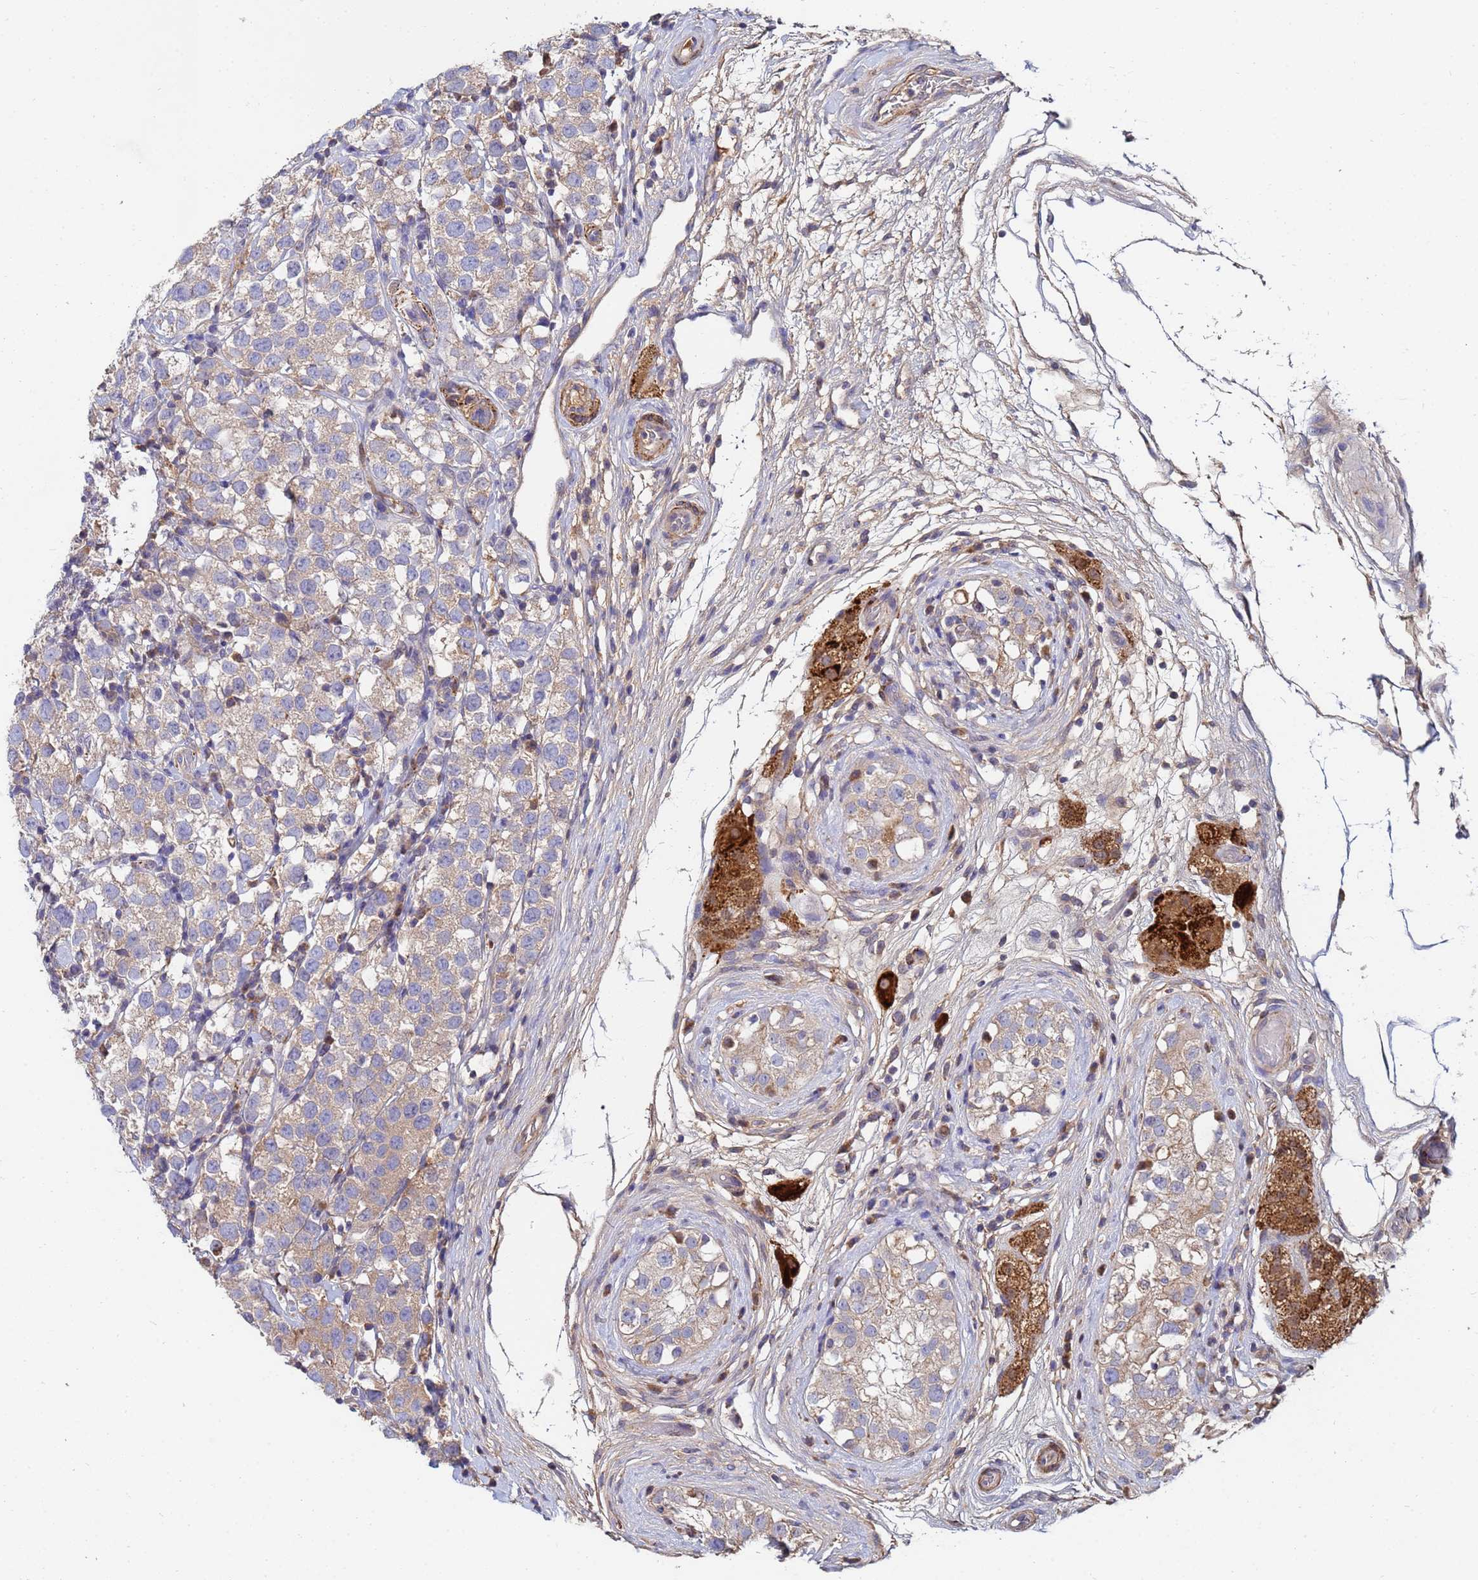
{"staining": {"intensity": "negative", "quantity": "none", "location": "none"}, "tissue": "testis cancer", "cell_type": "Tumor cells", "image_type": "cancer", "snomed": [{"axis": "morphology", "description": "Seminoma, NOS"}, {"axis": "topography", "description": "Testis"}], "caption": "Seminoma (testis) stained for a protein using IHC shows no staining tumor cells.", "gene": "C5orf34", "patient": {"sex": "male", "age": 34}}